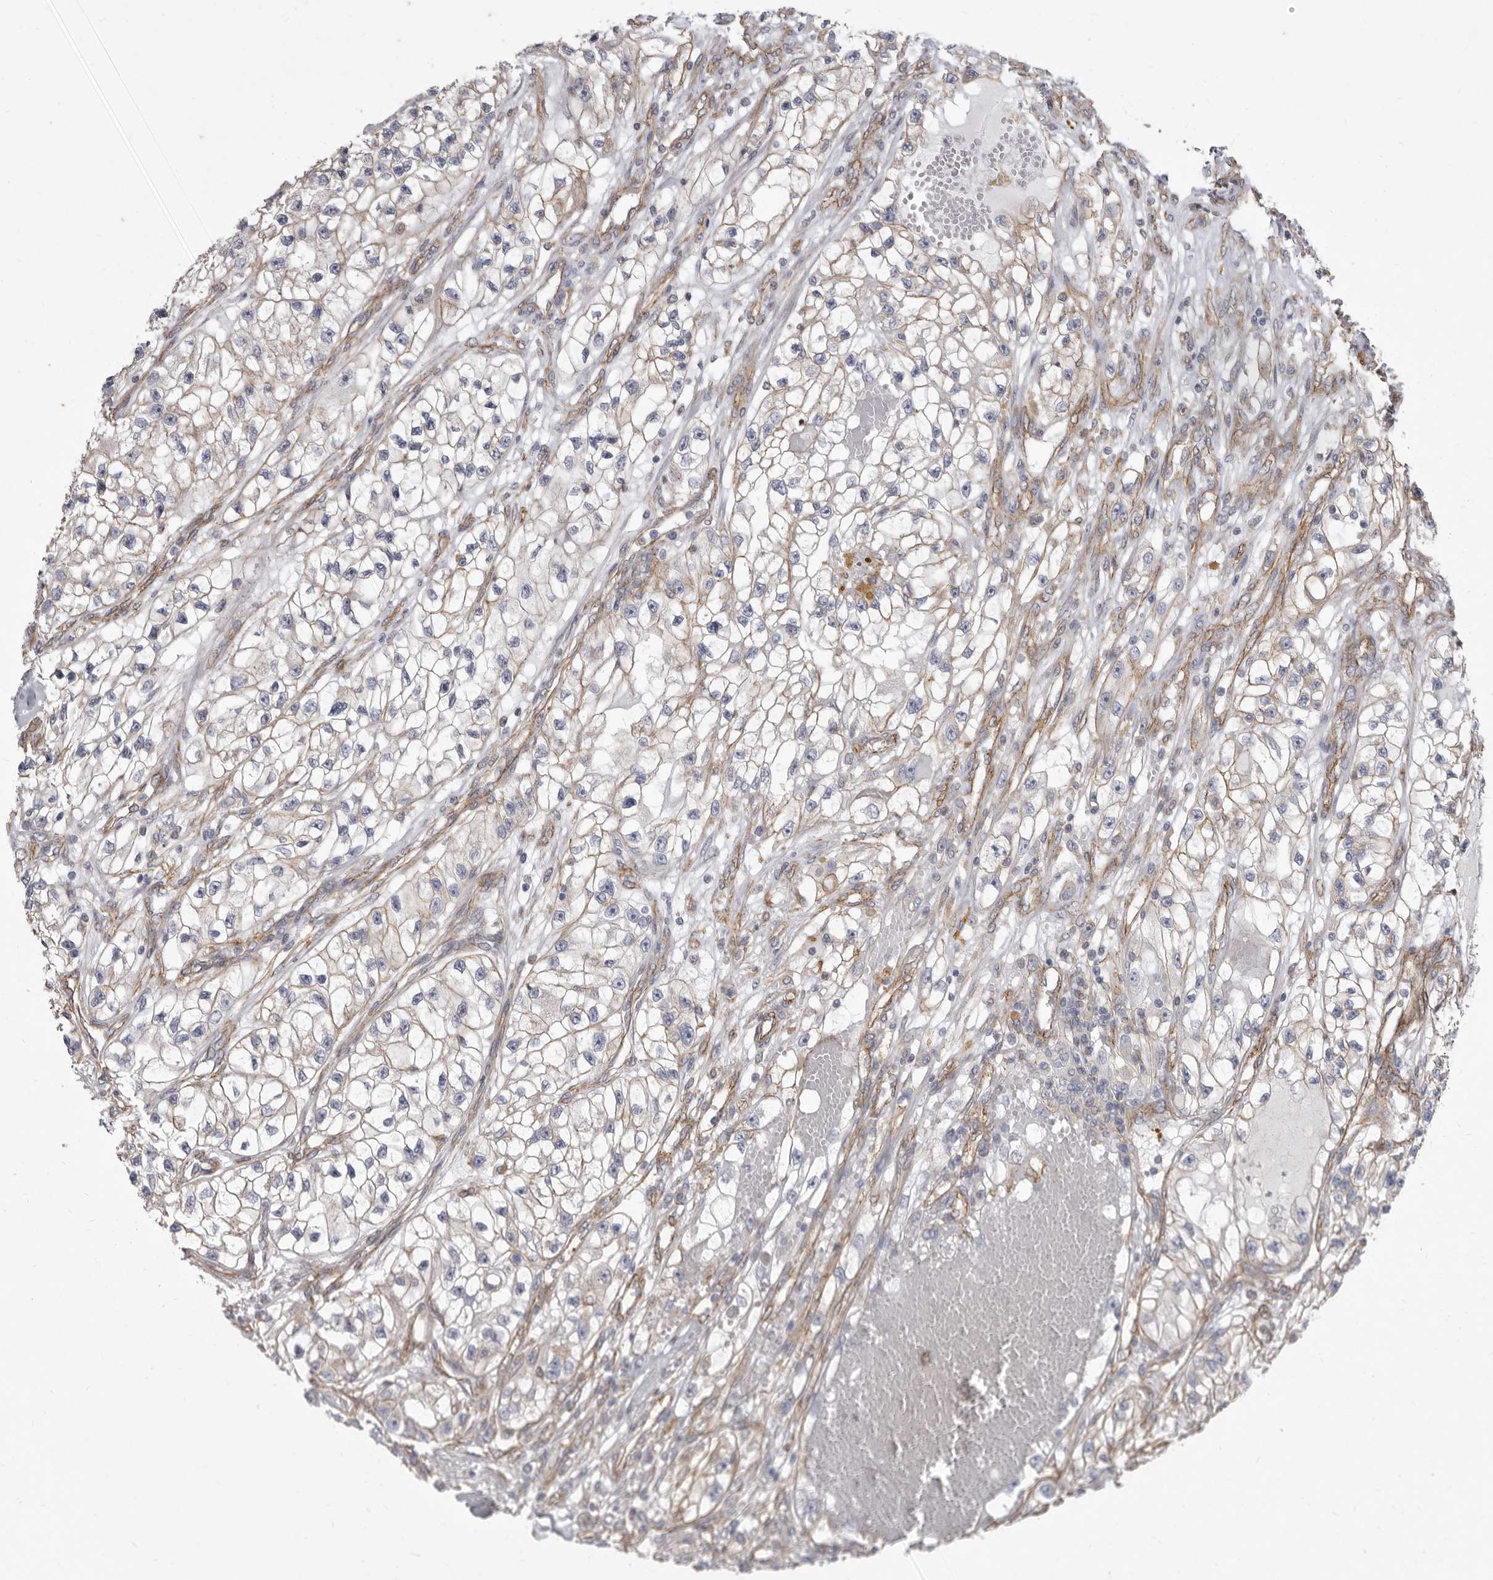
{"staining": {"intensity": "negative", "quantity": "none", "location": "none"}, "tissue": "renal cancer", "cell_type": "Tumor cells", "image_type": "cancer", "snomed": [{"axis": "morphology", "description": "Adenocarcinoma, NOS"}, {"axis": "topography", "description": "Kidney"}], "caption": "The photomicrograph demonstrates no significant positivity in tumor cells of renal adenocarcinoma.", "gene": "P2RX6", "patient": {"sex": "female", "age": 57}}